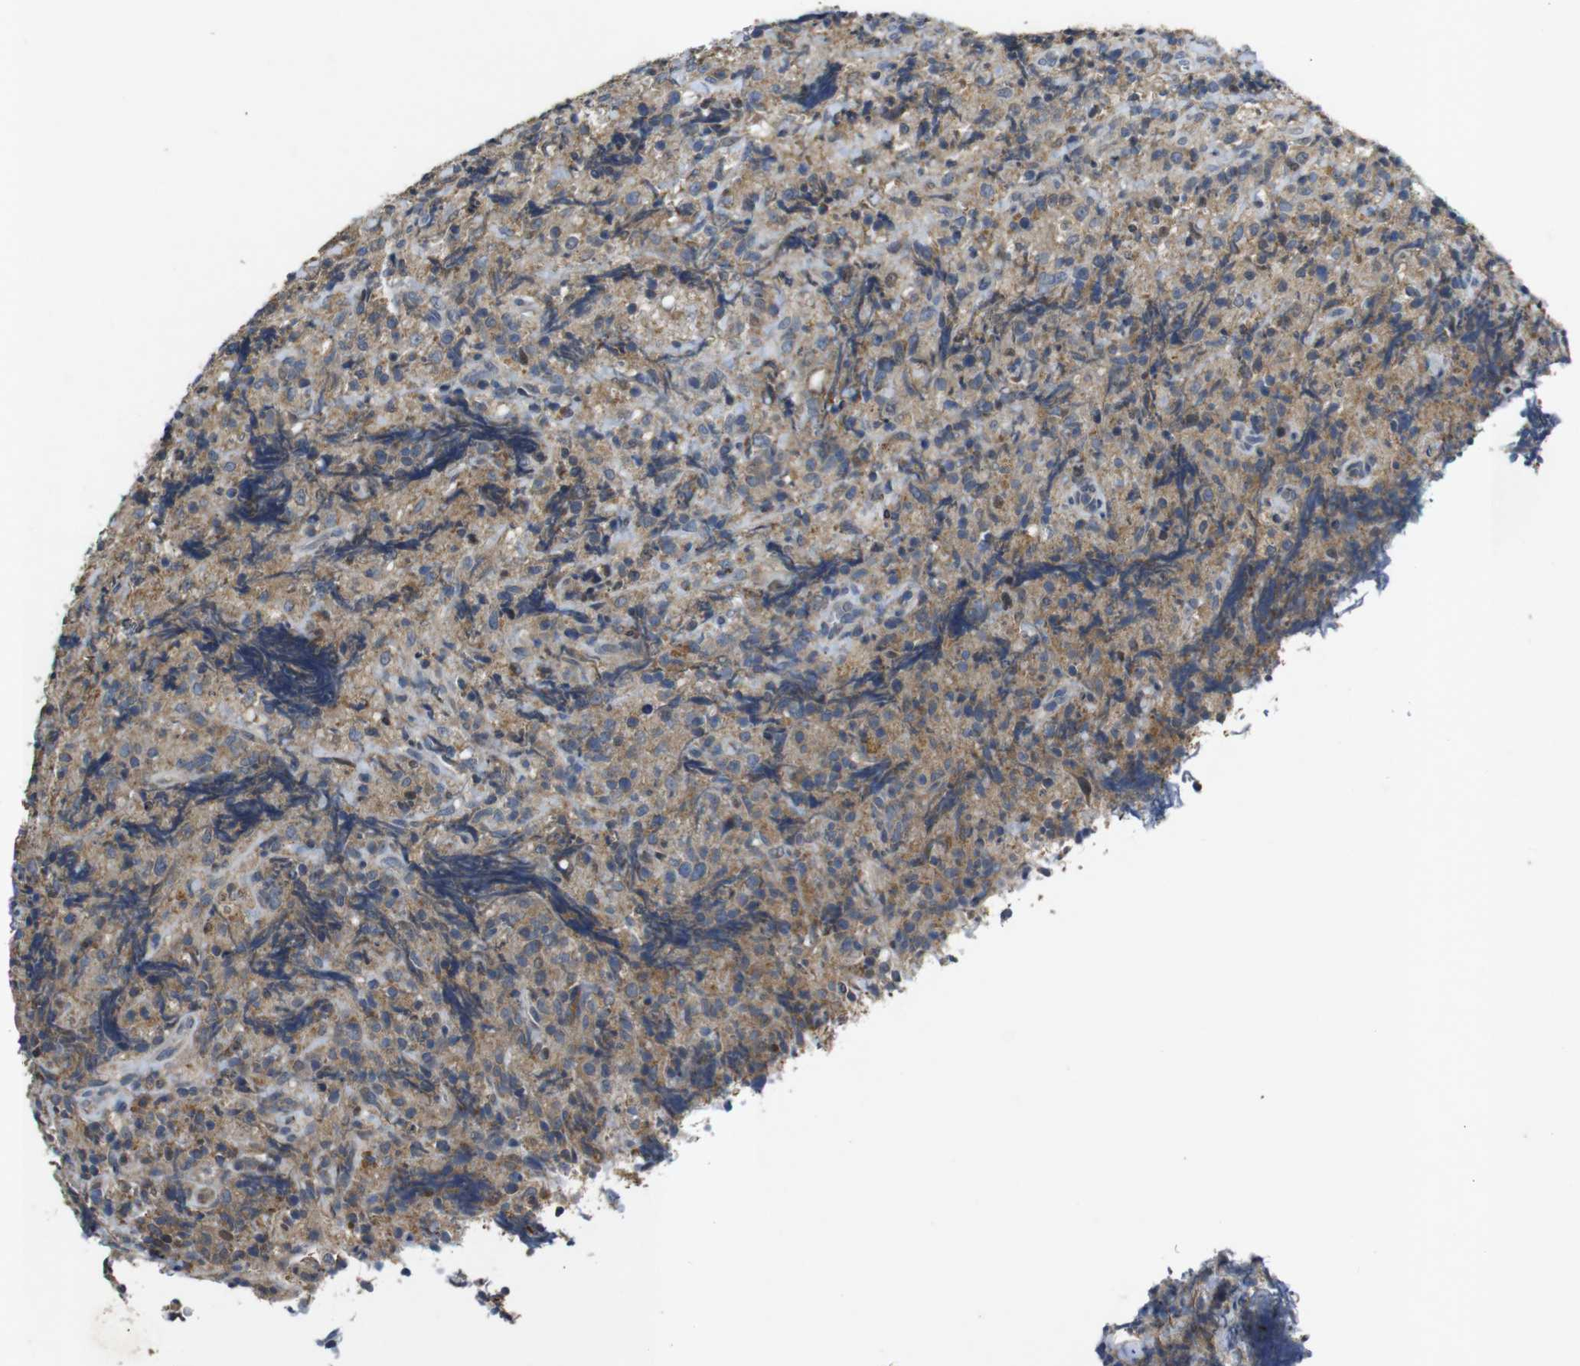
{"staining": {"intensity": "weak", "quantity": "25%-75%", "location": "cytoplasmic/membranous"}, "tissue": "lymphoma", "cell_type": "Tumor cells", "image_type": "cancer", "snomed": [{"axis": "morphology", "description": "Malignant lymphoma, non-Hodgkin's type, High grade"}, {"axis": "topography", "description": "Tonsil"}], "caption": "Human lymphoma stained with a brown dye demonstrates weak cytoplasmic/membranous positive staining in about 25%-75% of tumor cells.", "gene": "MAGI2", "patient": {"sex": "female", "age": 36}}